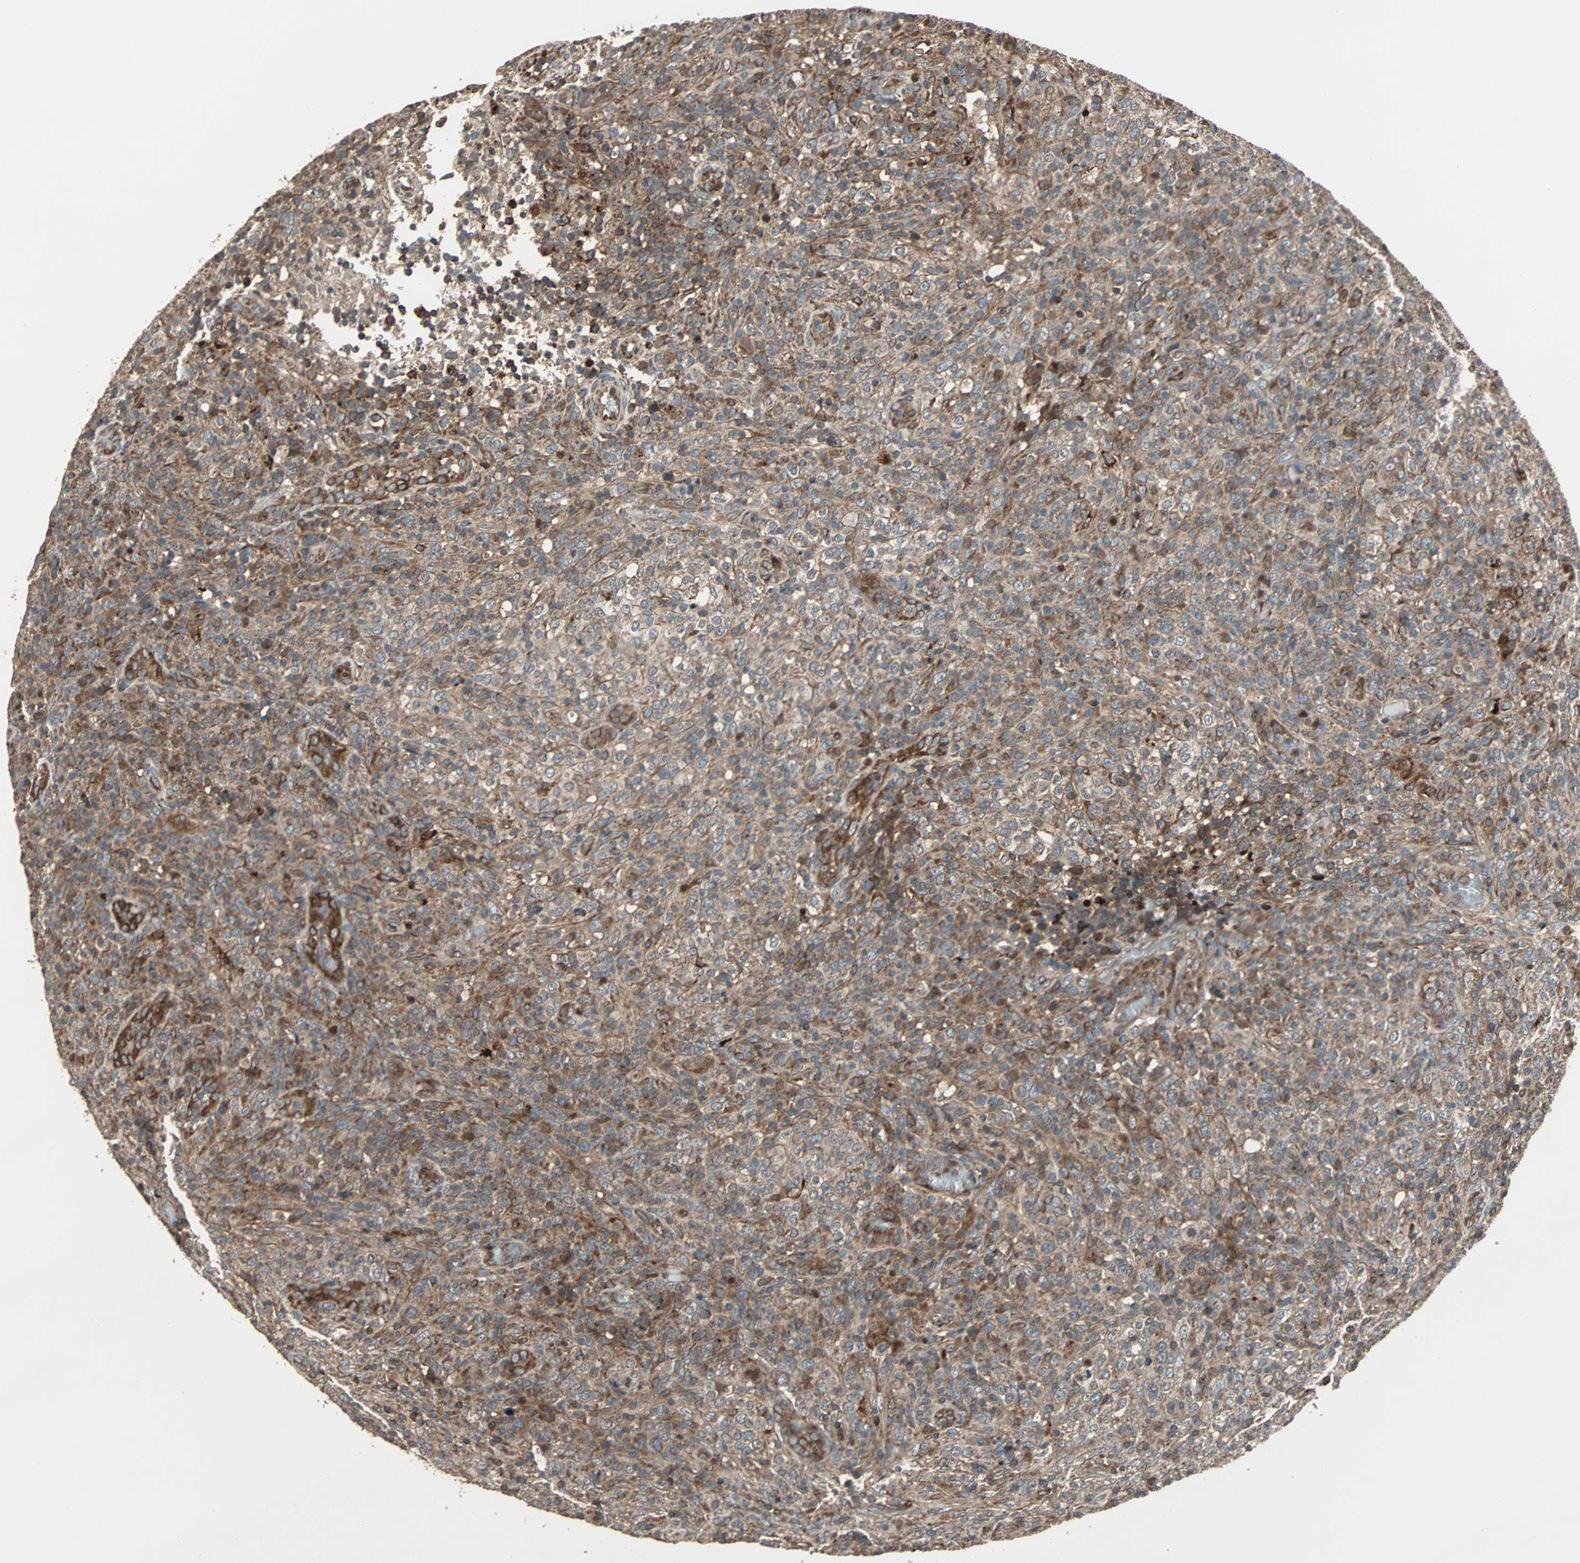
{"staining": {"intensity": "moderate", "quantity": ">75%", "location": "cytoplasmic/membranous"}, "tissue": "lymphoma", "cell_type": "Tumor cells", "image_type": "cancer", "snomed": [{"axis": "morphology", "description": "Malignant lymphoma, non-Hodgkin's type, High grade"}, {"axis": "topography", "description": "Lymph node"}], "caption": "A brown stain labels moderate cytoplasmic/membranous staining of a protein in human lymphoma tumor cells.", "gene": "RAB7A", "patient": {"sex": "female", "age": 76}}